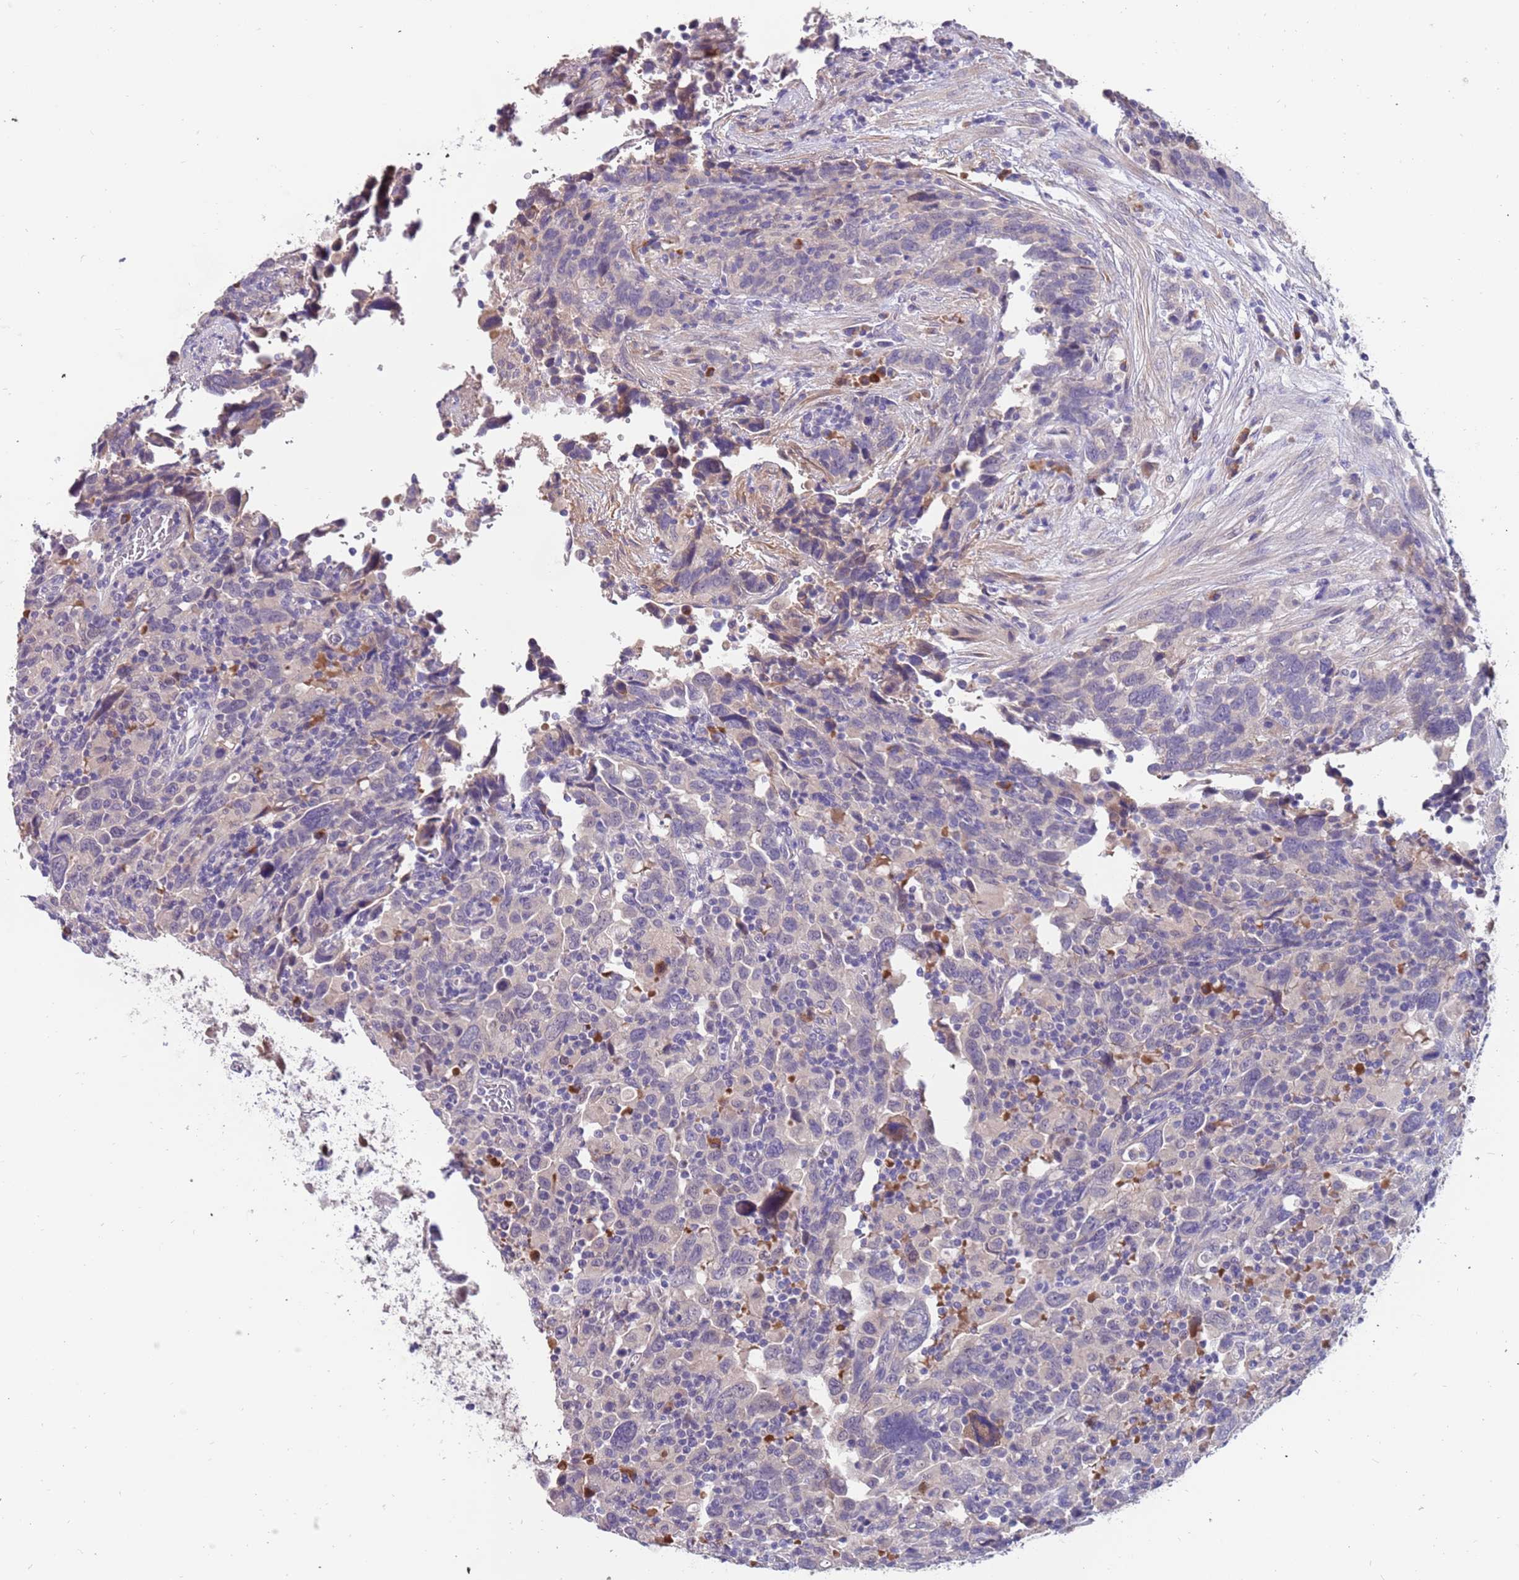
{"staining": {"intensity": "negative", "quantity": "none", "location": "none"}, "tissue": "urothelial cancer", "cell_type": "Tumor cells", "image_type": "cancer", "snomed": [{"axis": "morphology", "description": "Urothelial carcinoma, High grade"}, {"axis": "topography", "description": "Urinary bladder"}], "caption": "The IHC histopathology image has no significant expression in tumor cells of urothelial cancer tissue.", "gene": "ZNF746", "patient": {"sex": "male", "age": 61}}